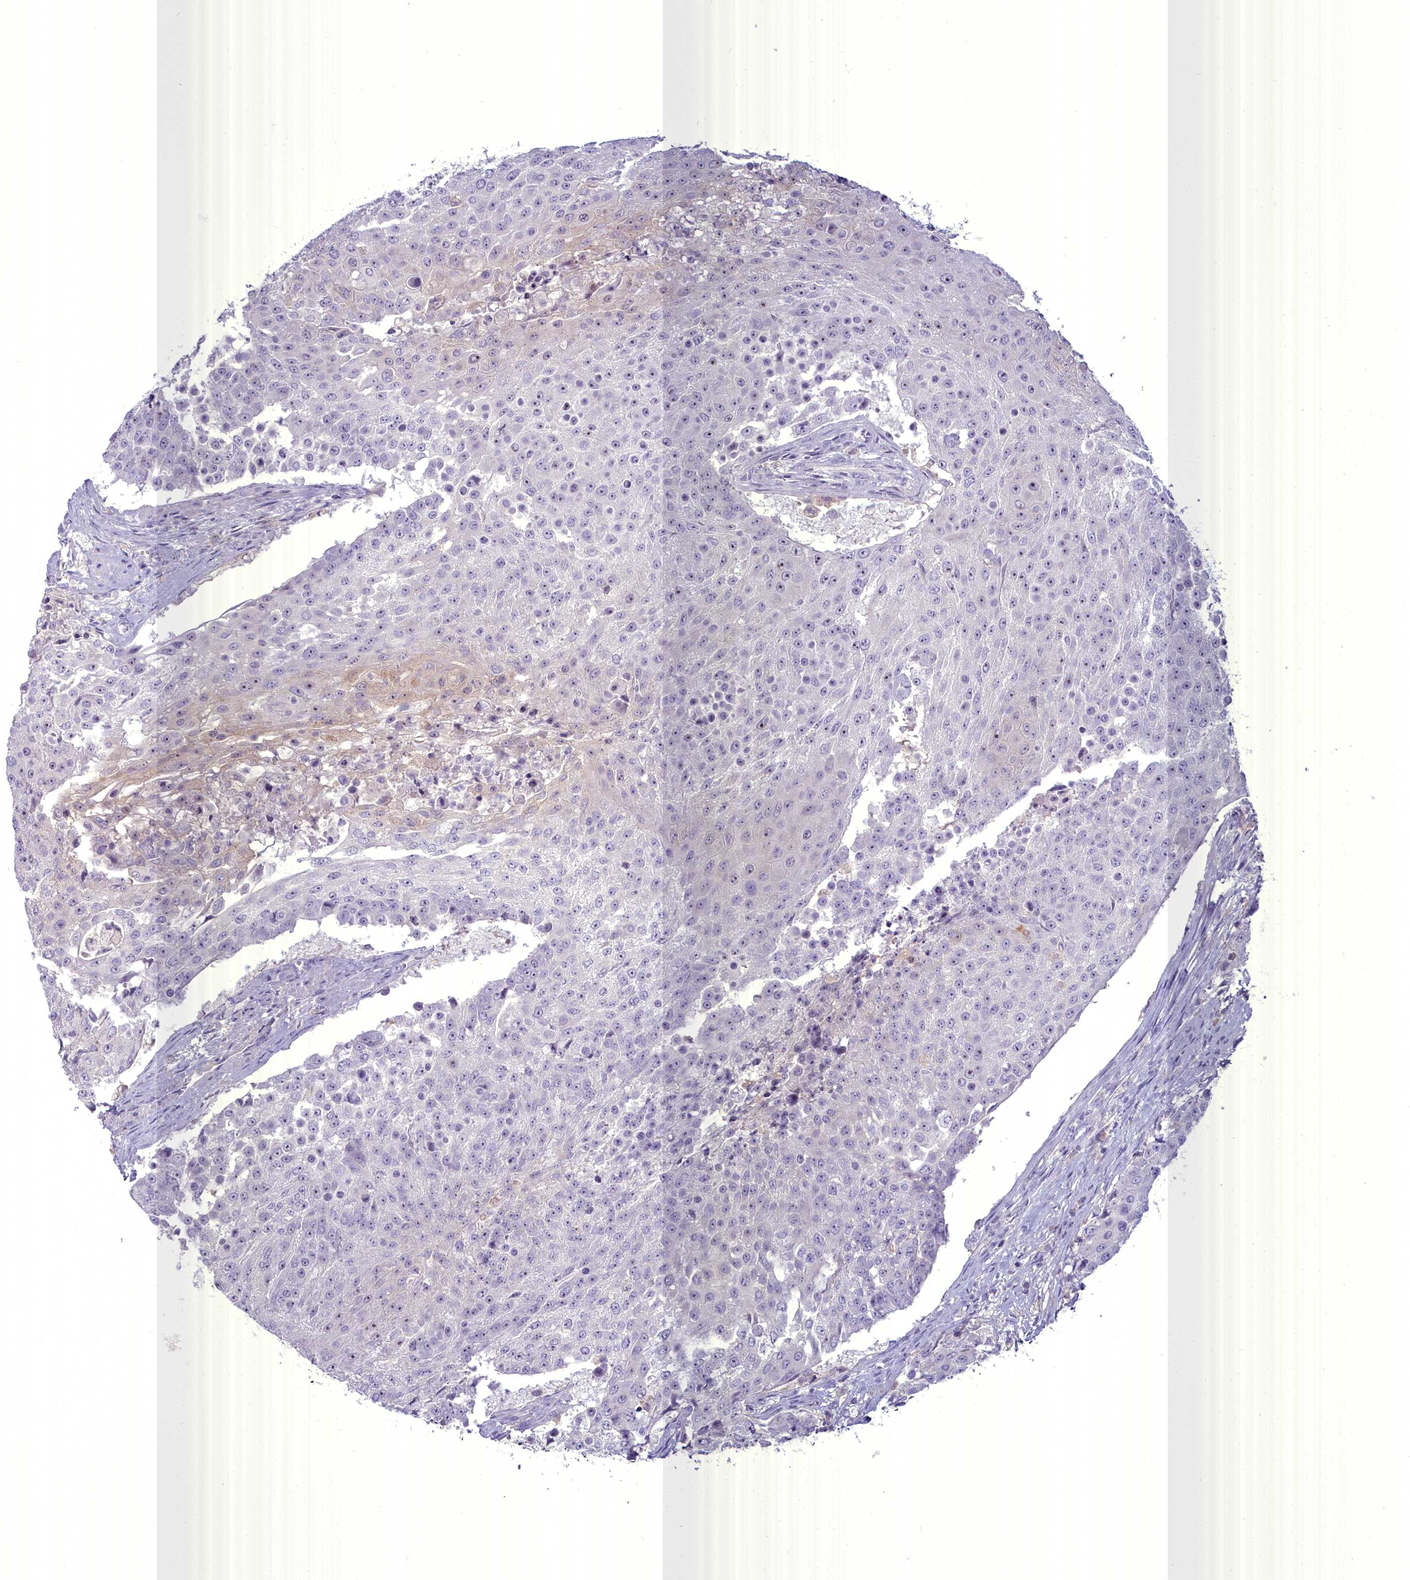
{"staining": {"intensity": "weak", "quantity": "<25%", "location": "cytoplasmic/membranous"}, "tissue": "urothelial cancer", "cell_type": "Tumor cells", "image_type": "cancer", "snomed": [{"axis": "morphology", "description": "Urothelial carcinoma, High grade"}, {"axis": "topography", "description": "Urinary bladder"}], "caption": "Tumor cells are negative for protein expression in human urothelial cancer.", "gene": "BLNK", "patient": {"sex": "female", "age": 63}}